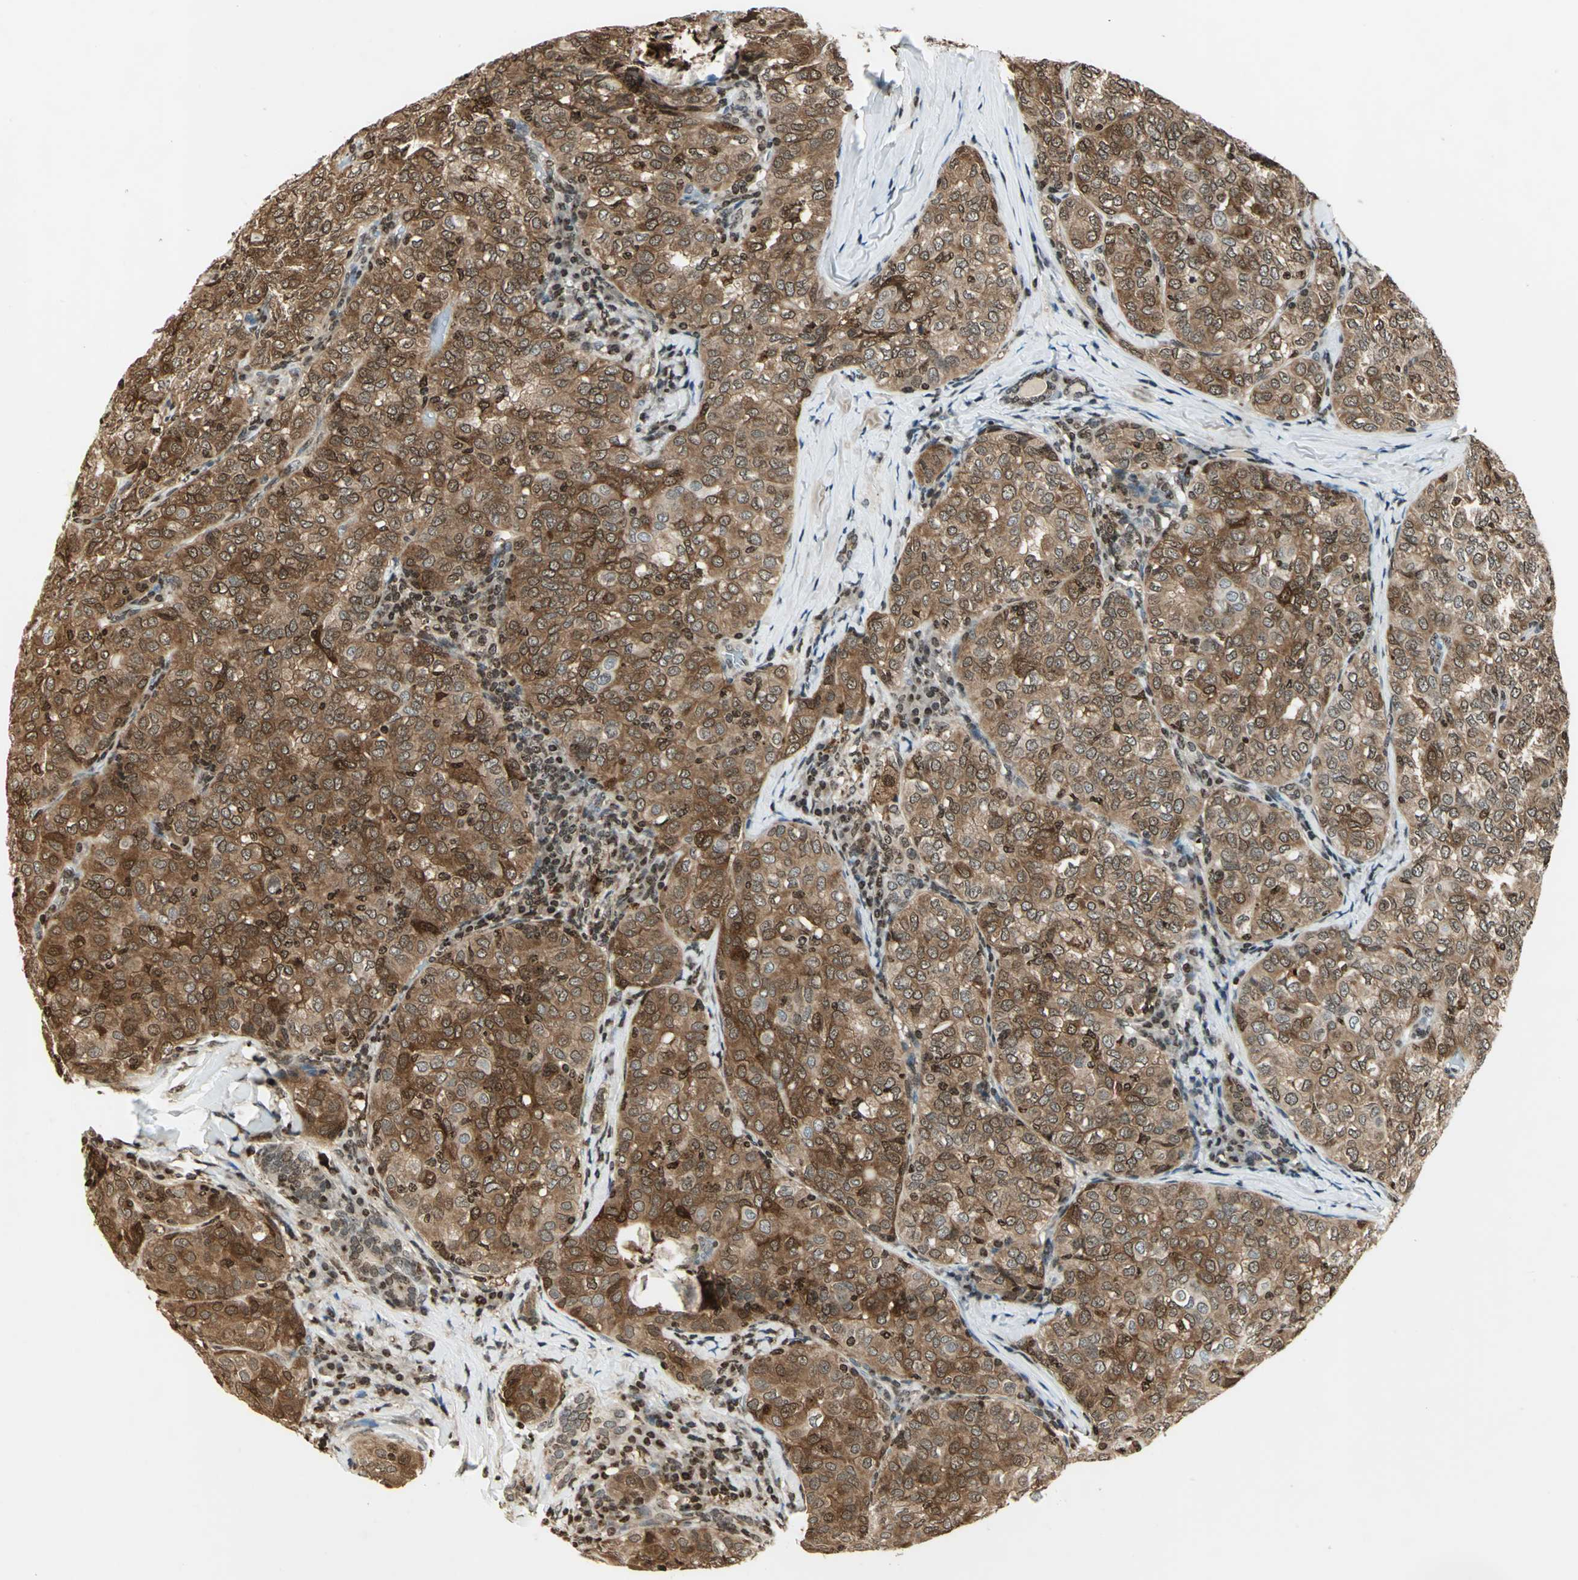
{"staining": {"intensity": "strong", "quantity": ">75%", "location": "cytoplasmic/membranous,nuclear"}, "tissue": "thyroid cancer", "cell_type": "Tumor cells", "image_type": "cancer", "snomed": [{"axis": "morphology", "description": "Papillary adenocarcinoma, NOS"}, {"axis": "topography", "description": "Thyroid gland"}], "caption": "Approximately >75% of tumor cells in human thyroid cancer exhibit strong cytoplasmic/membranous and nuclear protein positivity as visualized by brown immunohistochemical staining.", "gene": "LGALS3", "patient": {"sex": "female", "age": 30}}